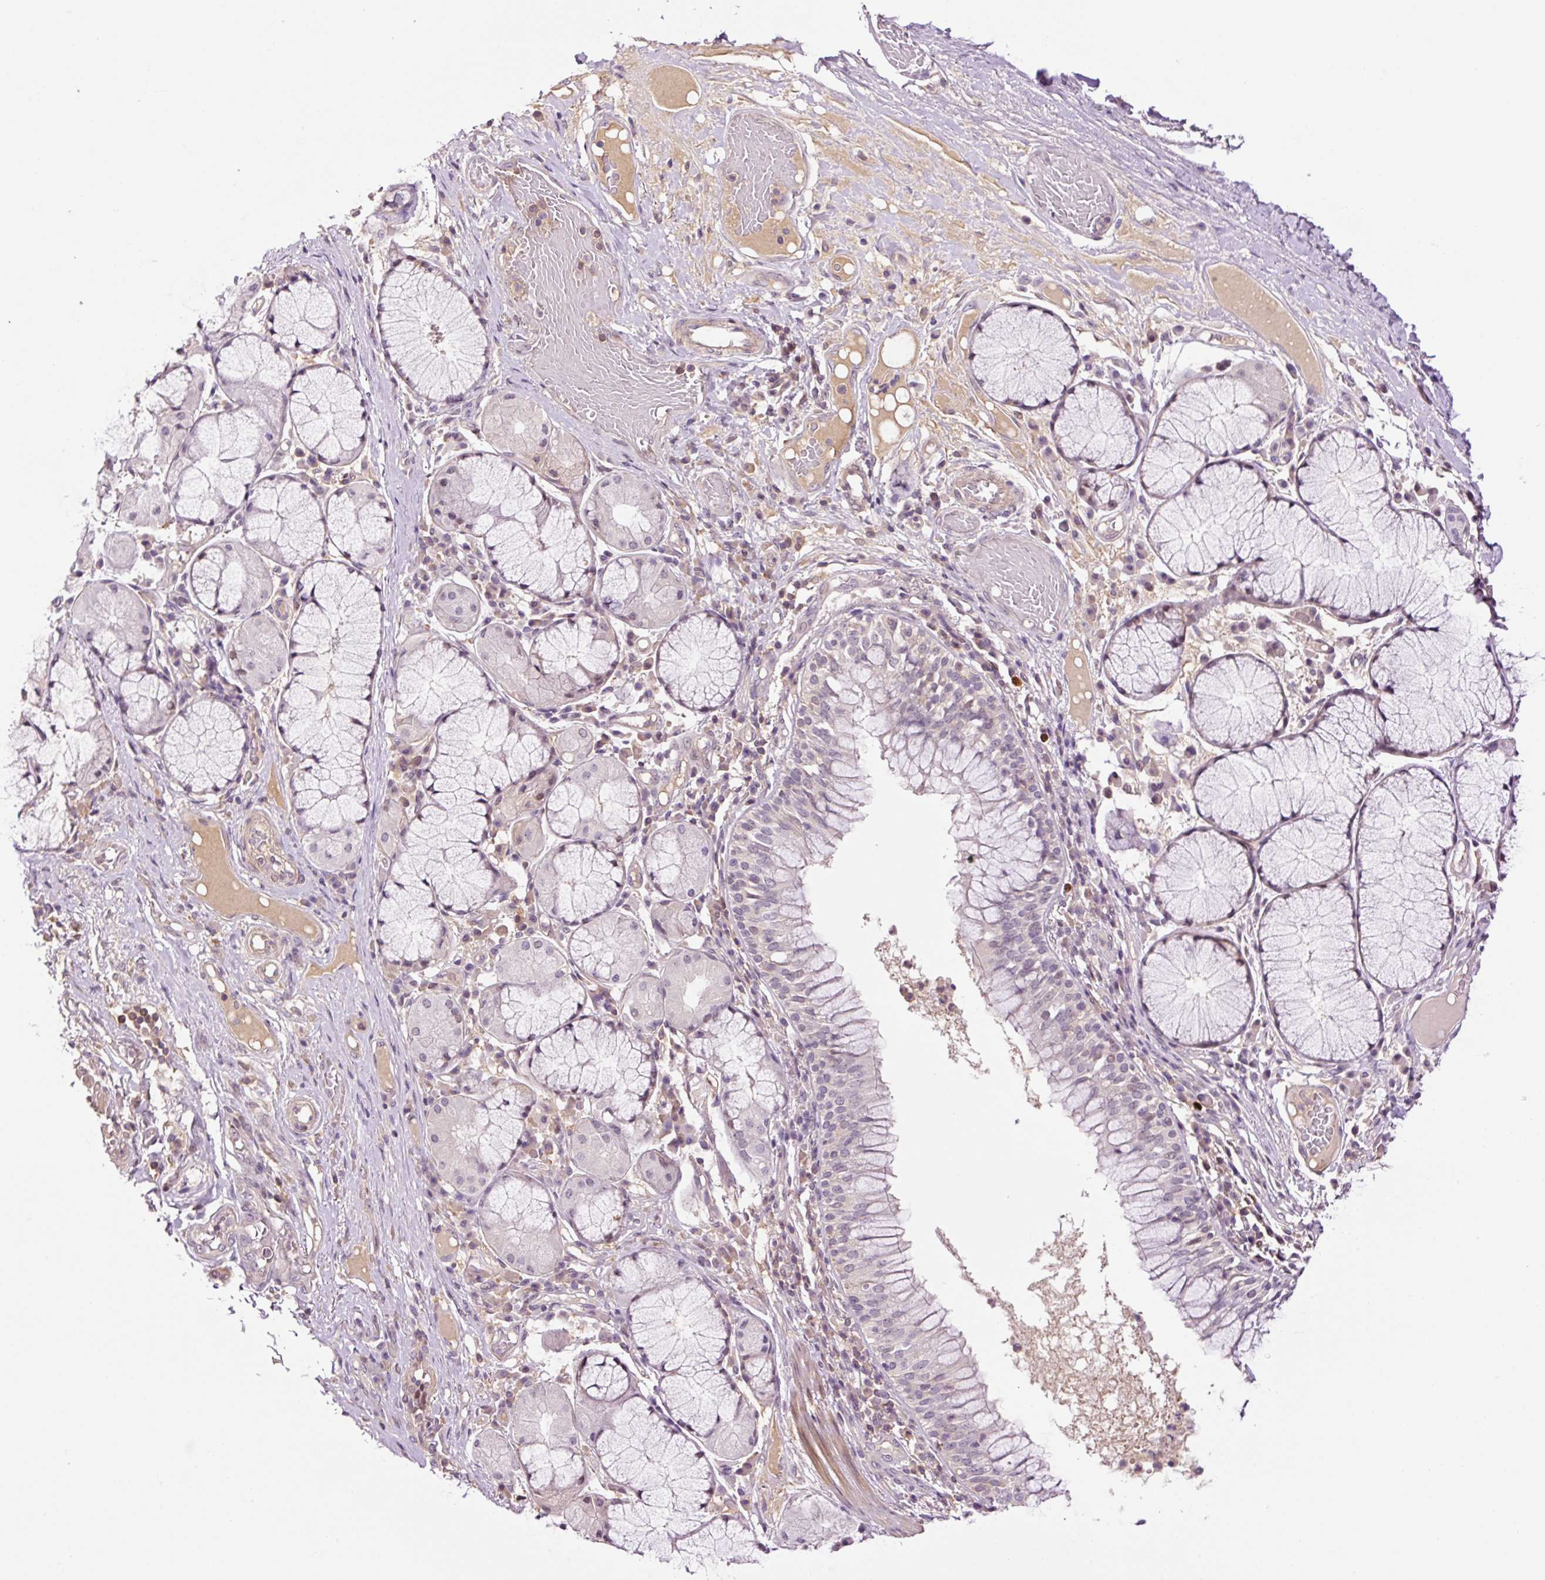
{"staining": {"intensity": "negative", "quantity": "none", "location": "none"}, "tissue": "adipose tissue", "cell_type": "Adipocytes", "image_type": "normal", "snomed": [{"axis": "morphology", "description": "Normal tissue, NOS"}, {"axis": "topography", "description": "Cartilage tissue"}, {"axis": "topography", "description": "Bronchus"}], "caption": "An immunohistochemistry histopathology image of normal adipose tissue is shown. There is no staining in adipocytes of adipose tissue.", "gene": "DPPA4", "patient": {"sex": "male", "age": 56}}